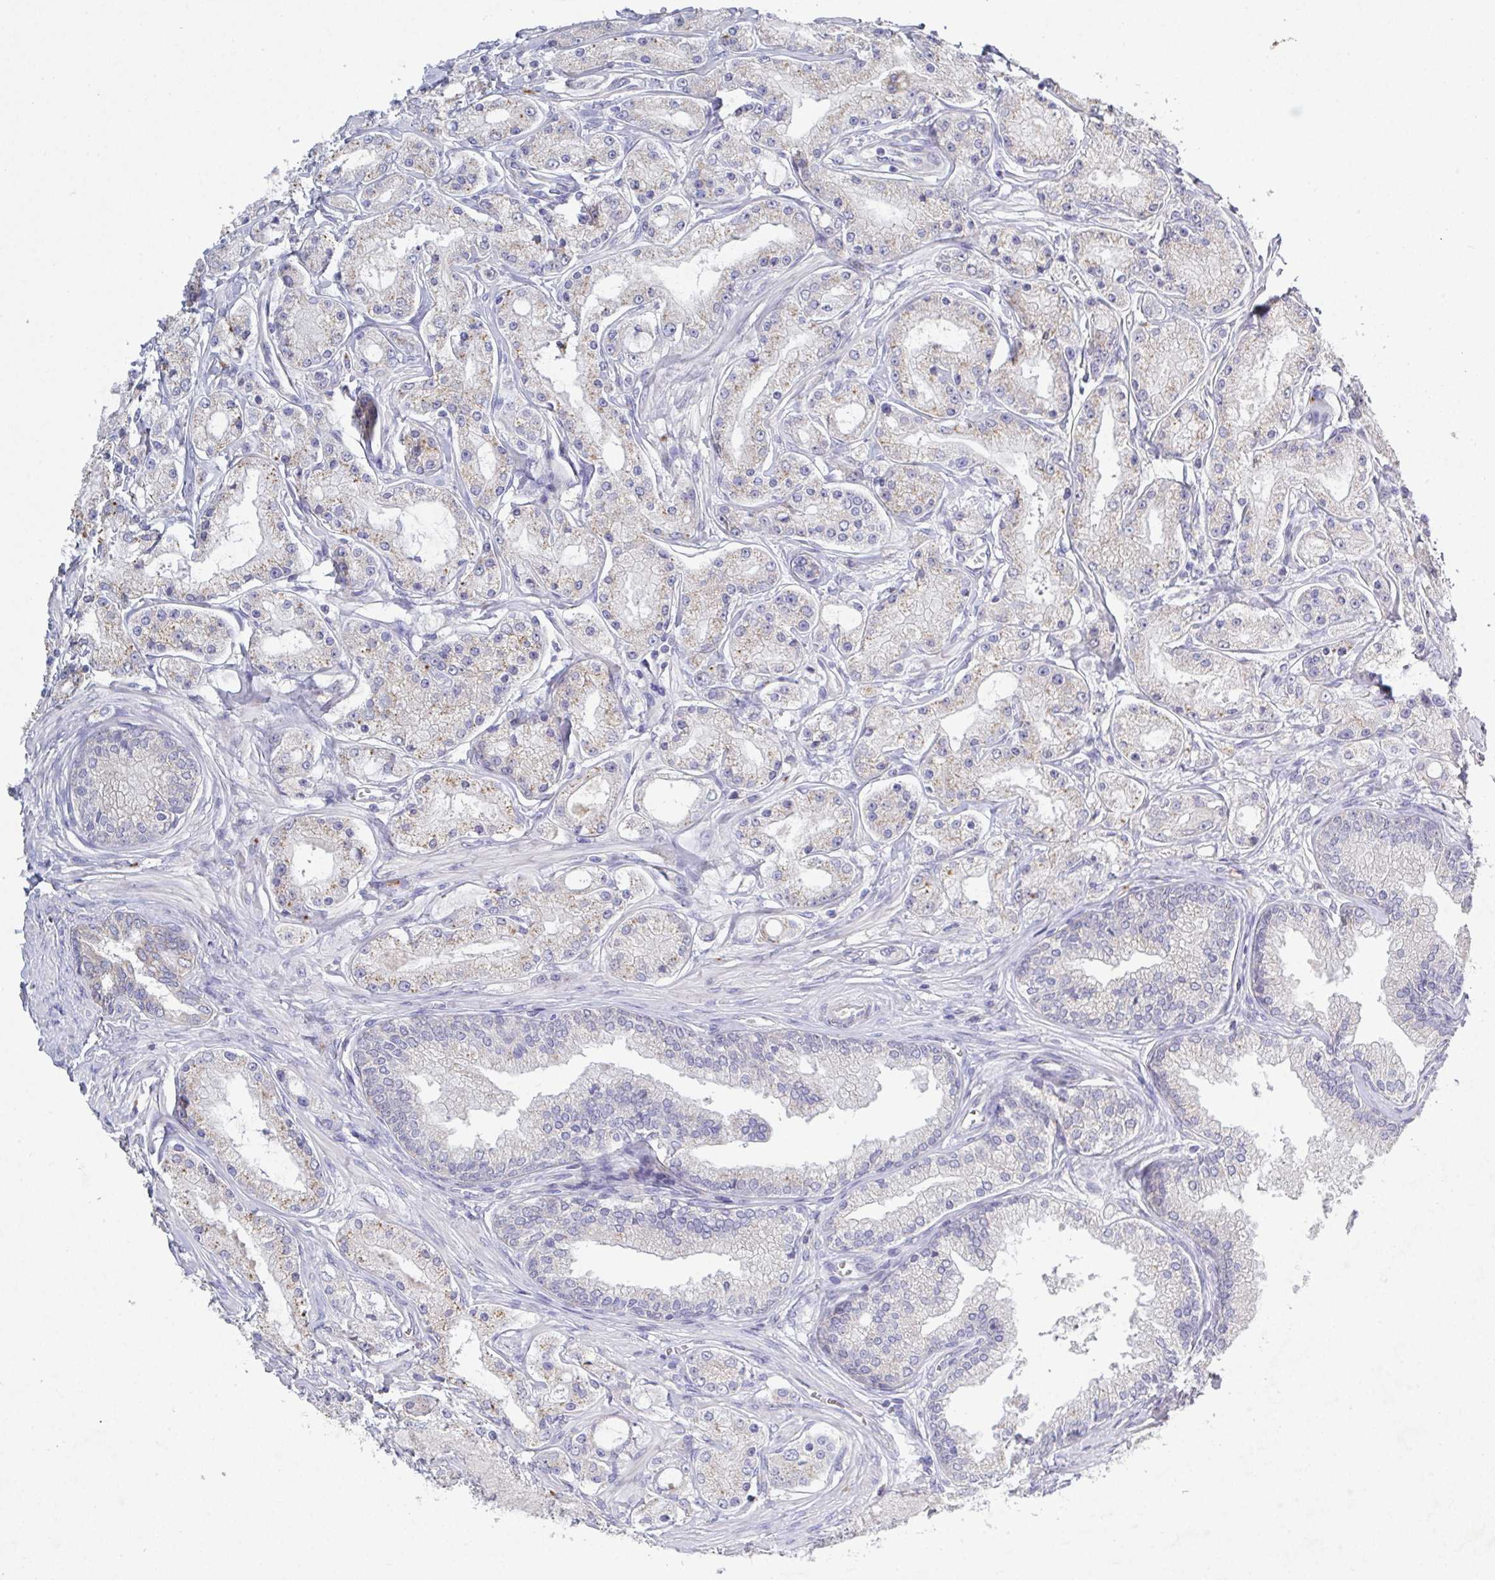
{"staining": {"intensity": "weak", "quantity": "<25%", "location": "cytoplasmic/membranous"}, "tissue": "prostate cancer", "cell_type": "Tumor cells", "image_type": "cancer", "snomed": [{"axis": "morphology", "description": "Adenocarcinoma, High grade"}, {"axis": "topography", "description": "Prostate"}], "caption": "Immunohistochemistry histopathology image of neoplastic tissue: human prostate cancer stained with DAB (3,3'-diaminobenzidine) displays no significant protein staining in tumor cells.", "gene": "GALNT13", "patient": {"sex": "male", "age": 66}}